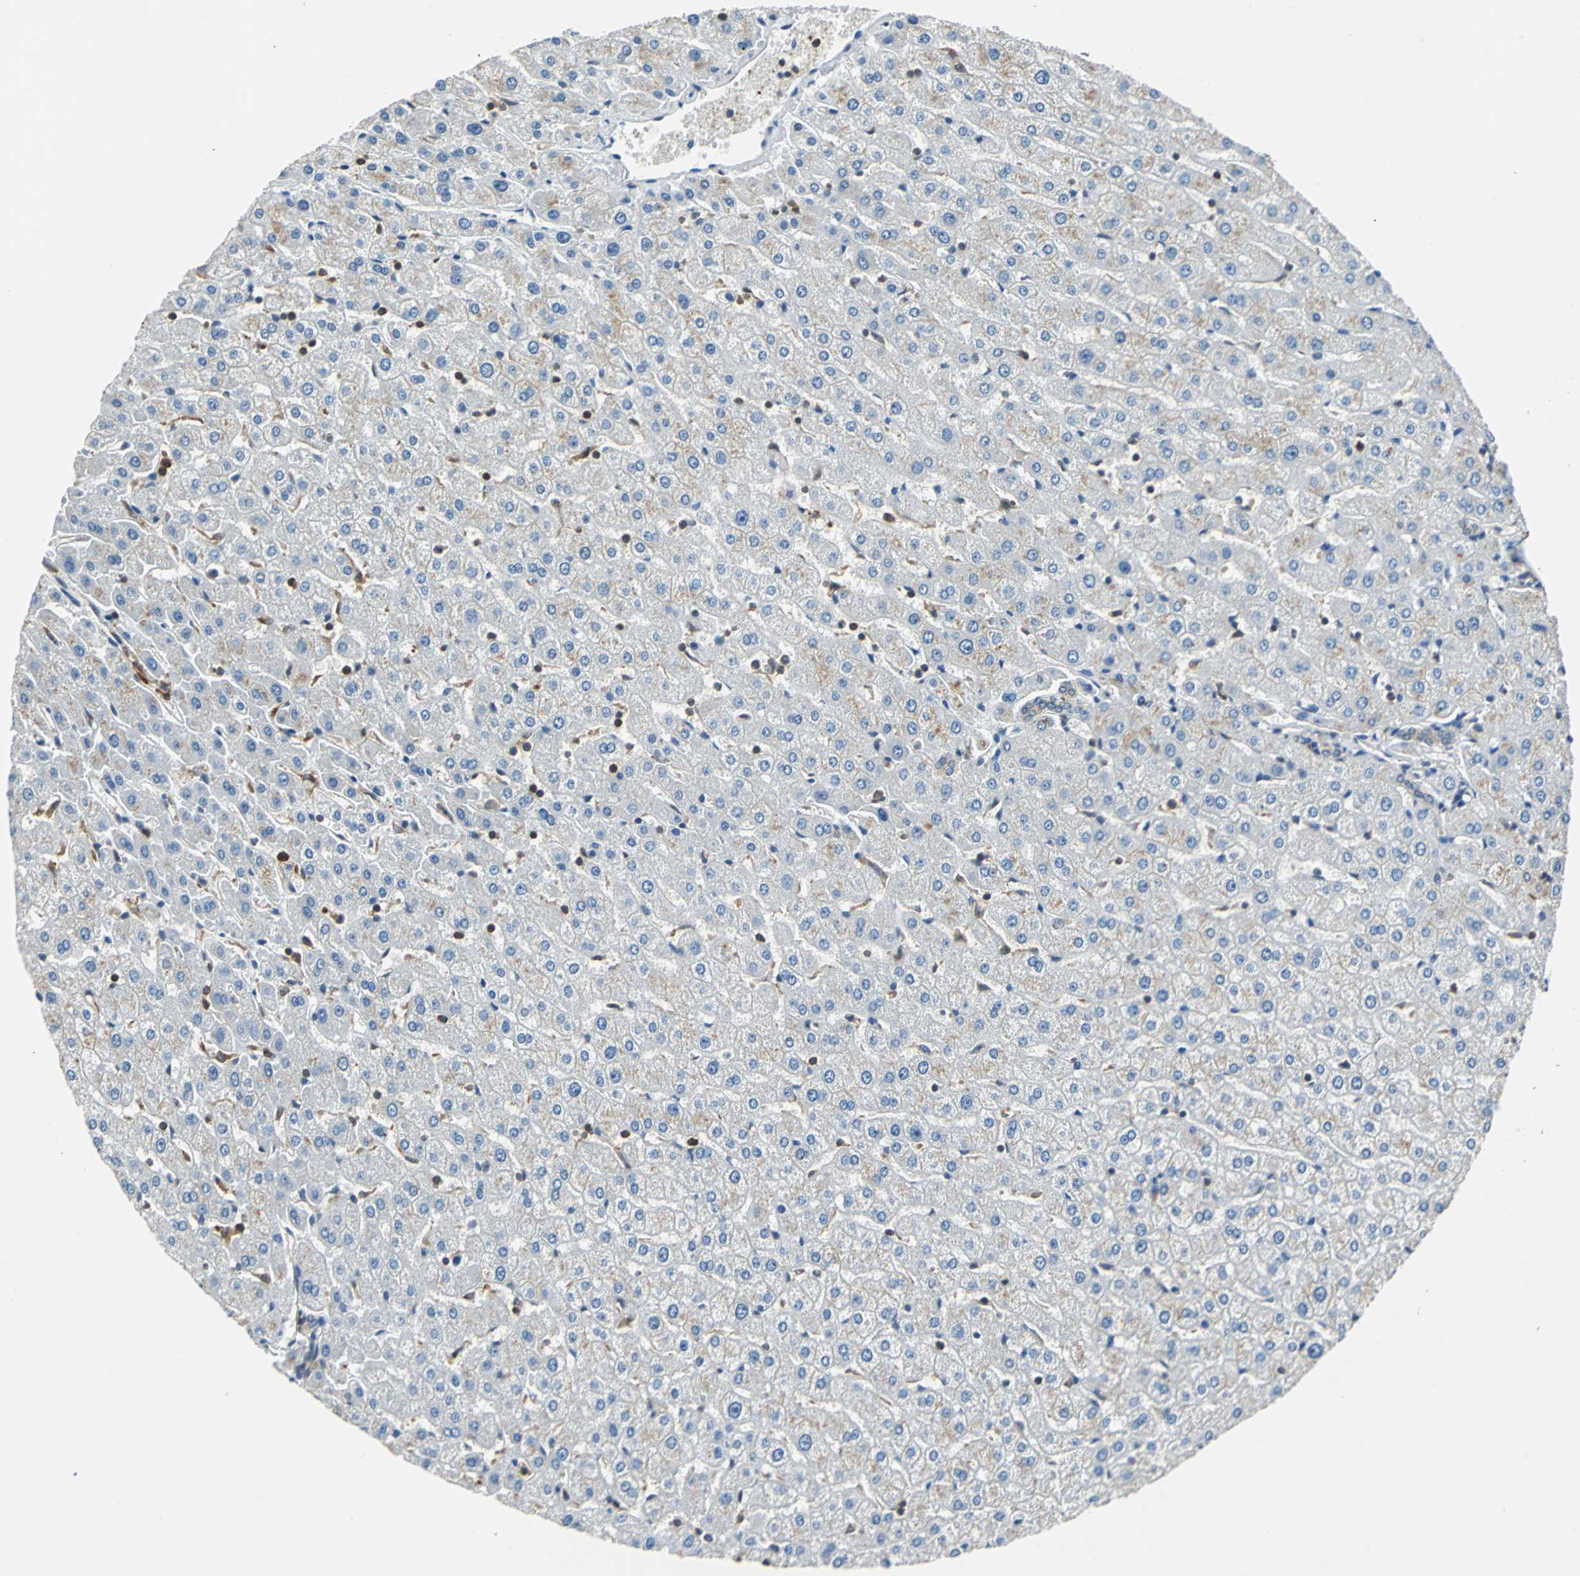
{"staining": {"intensity": "negative", "quantity": "none", "location": "none"}, "tissue": "liver", "cell_type": "Cholangiocytes", "image_type": "normal", "snomed": [{"axis": "morphology", "description": "Normal tissue, NOS"}, {"axis": "morphology", "description": "Fibrosis, NOS"}, {"axis": "topography", "description": "Liver"}], "caption": "Histopathology image shows no significant protein expression in cholangiocytes of unremarkable liver.", "gene": "ARPC3", "patient": {"sex": "female", "age": 29}}